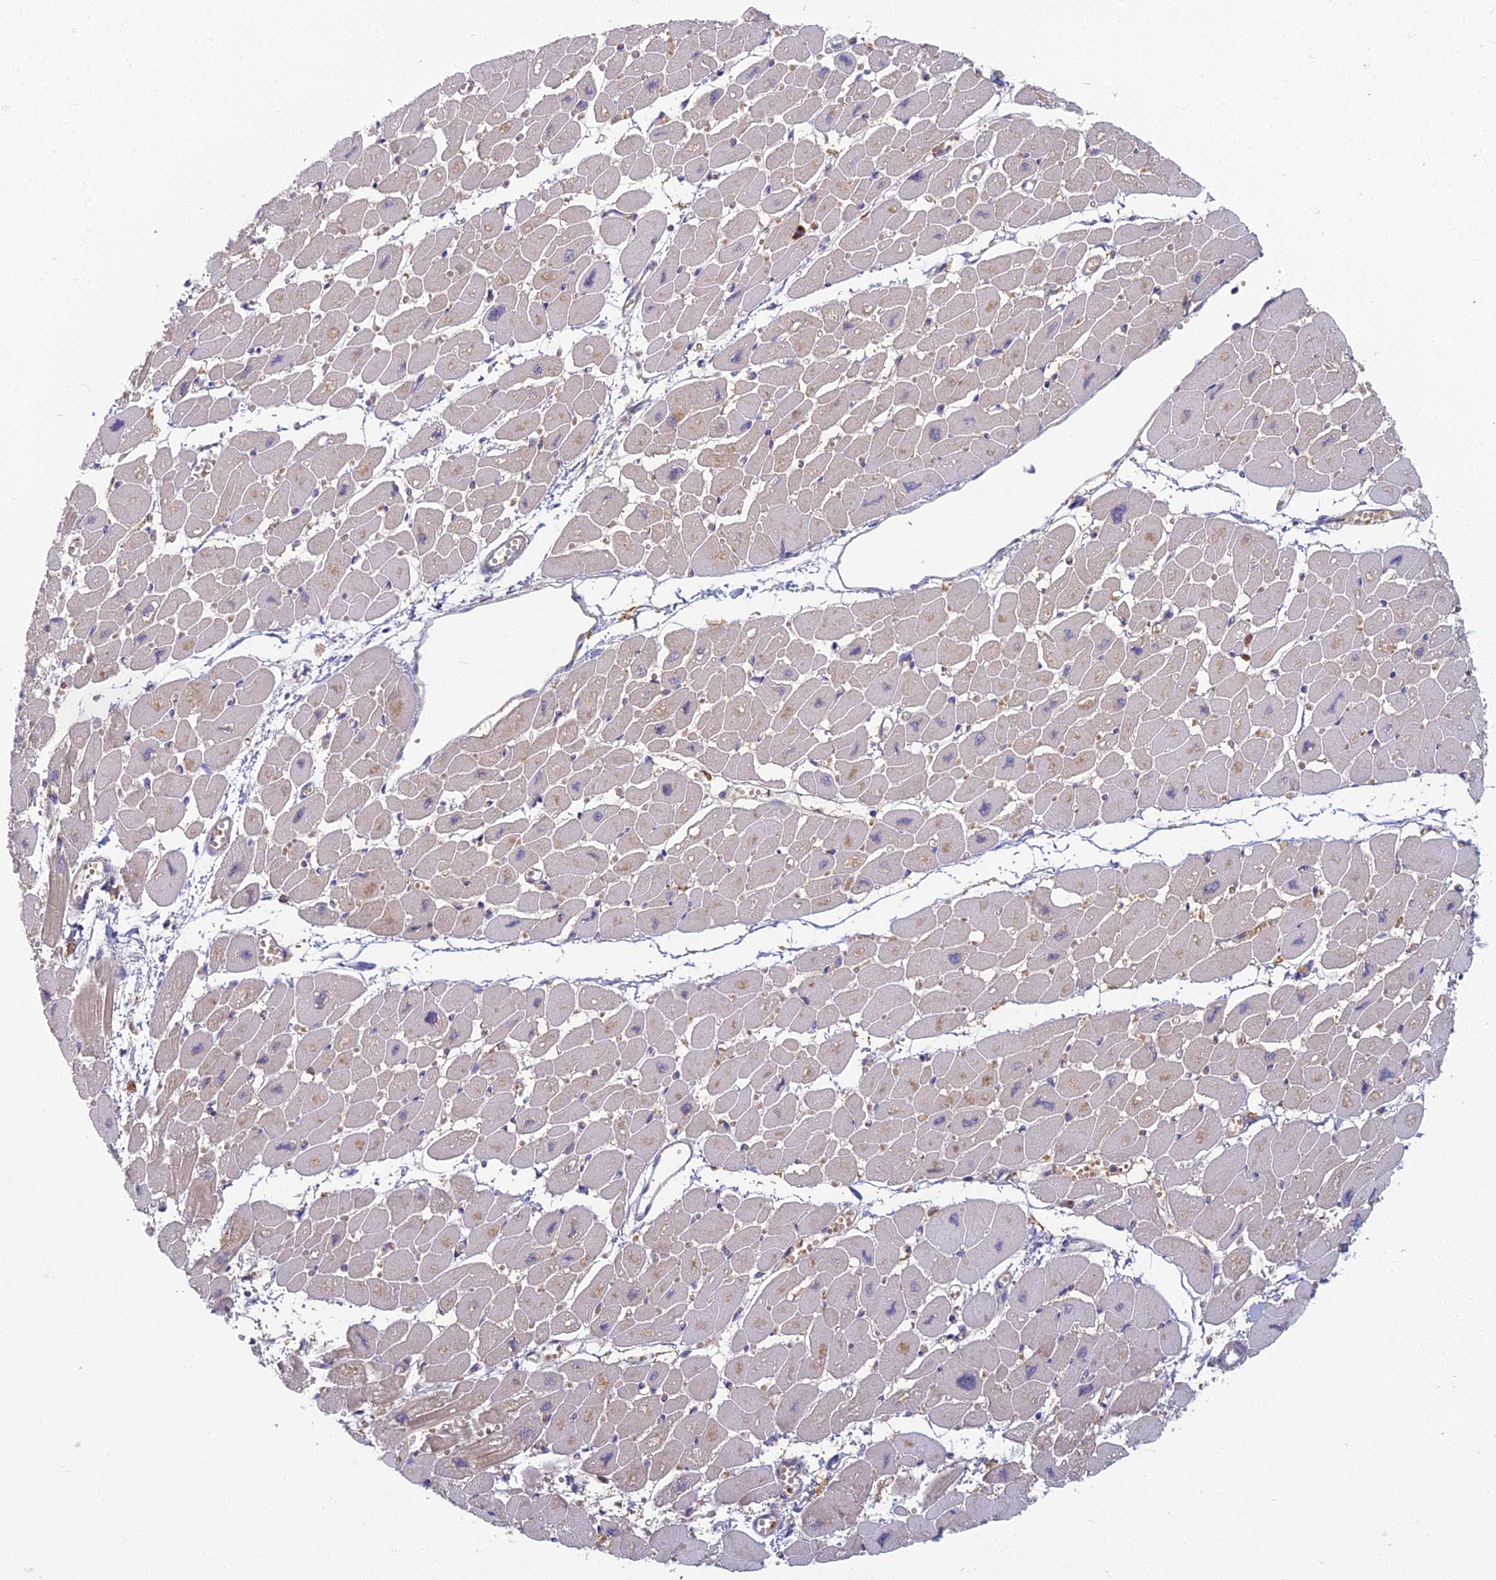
{"staining": {"intensity": "weak", "quantity": "25%-75%", "location": "cytoplasmic/membranous"}, "tissue": "heart muscle", "cell_type": "Cardiomyocytes", "image_type": "normal", "snomed": [{"axis": "morphology", "description": "Normal tissue, NOS"}, {"axis": "topography", "description": "Heart"}], "caption": "A micrograph showing weak cytoplasmic/membranous positivity in approximately 25%-75% of cardiomyocytes in benign heart muscle, as visualized by brown immunohistochemical staining.", "gene": "PROX2", "patient": {"sex": "female", "age": 54}}